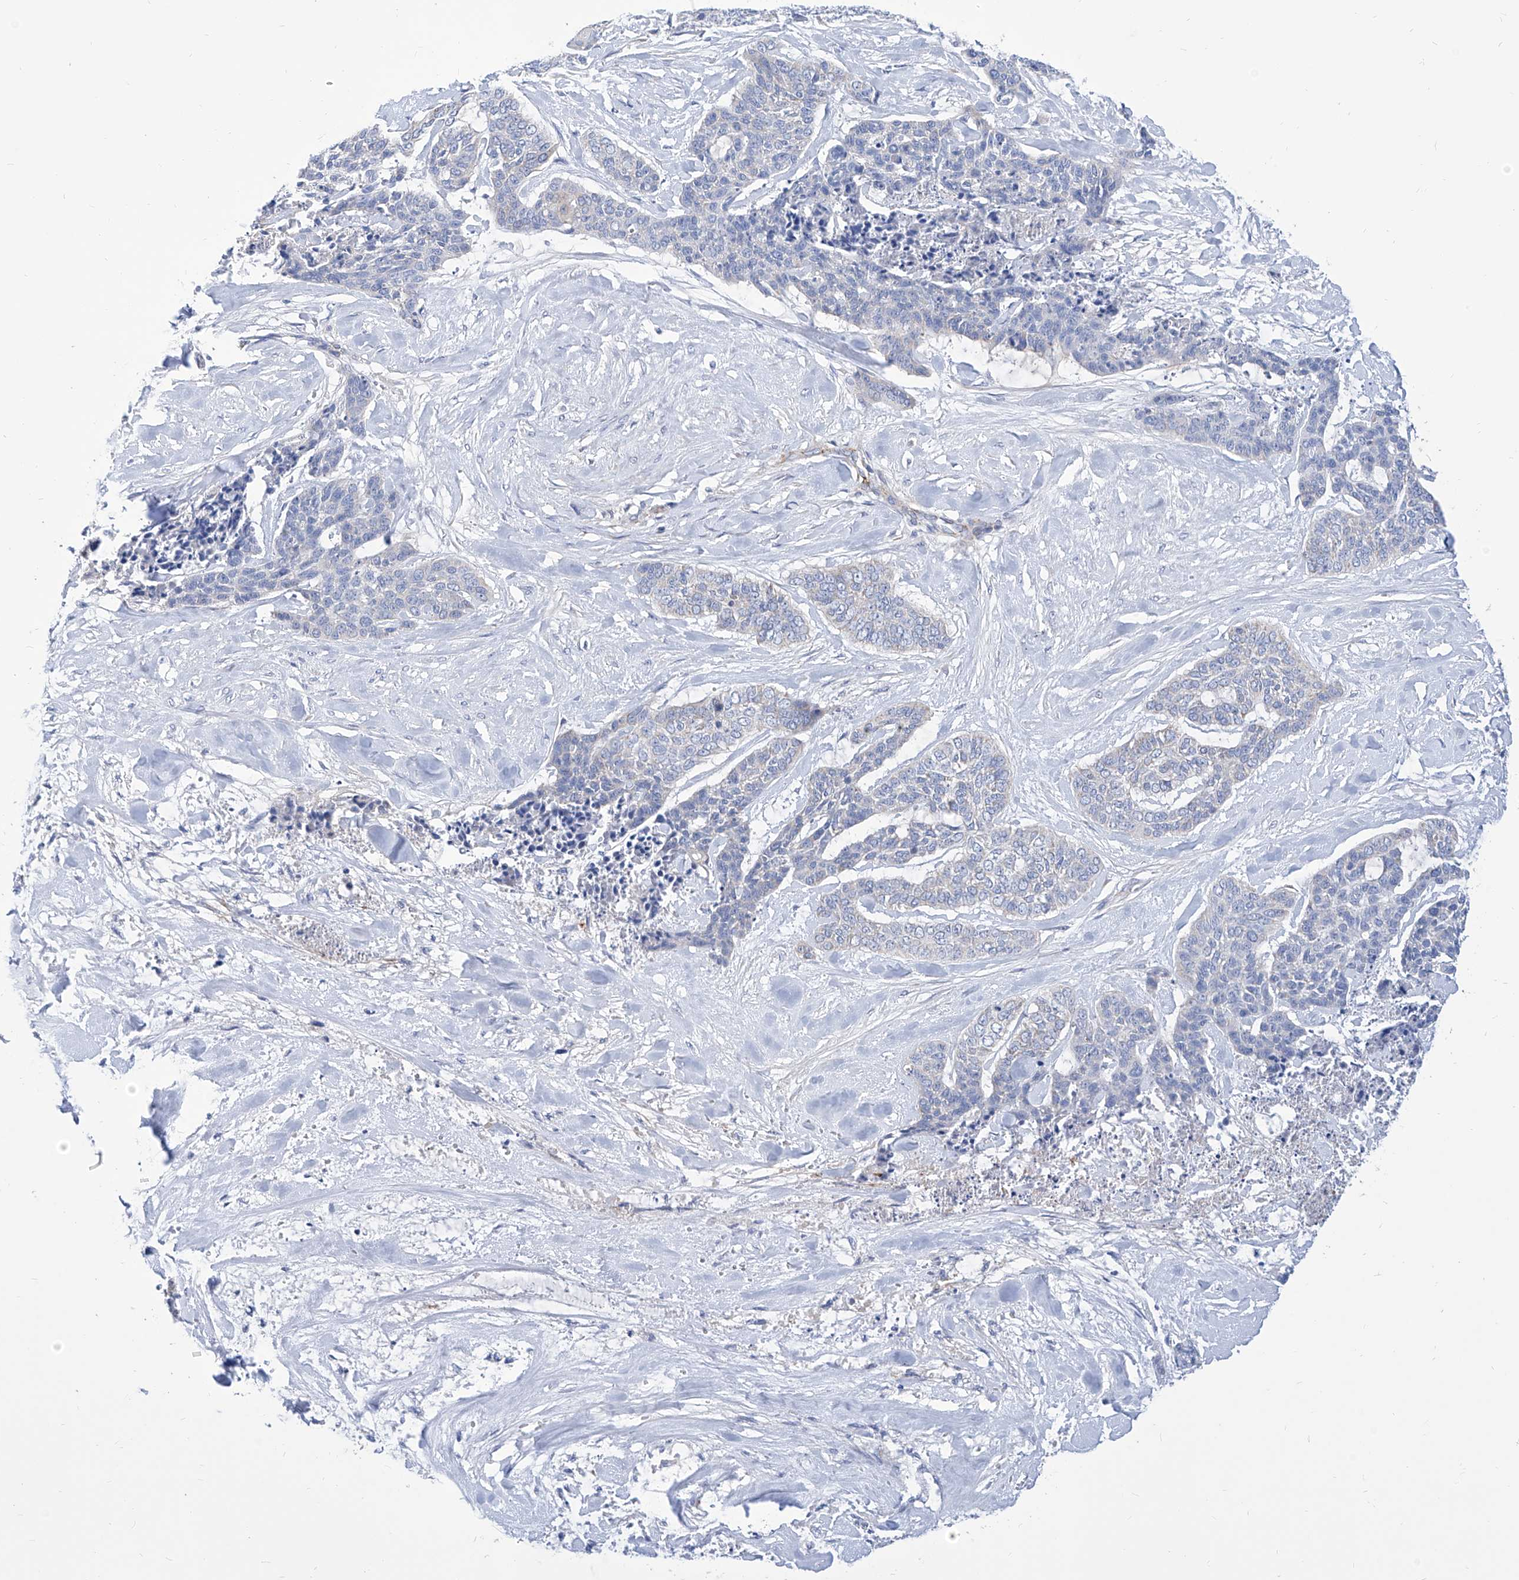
{"staining": {"intensity": "negative", "quantity": "none", "location": "none"}, "tissue": "skin cancer", "cell_type": "Tumor cells", "image_type": "cancer", "snomed": [{"axis": "morphology", "description": "Basal cell carcinoma"}, {"axis": "topography", "description": "Skin"}], "caption": "This photomicrograph is of skin basal cell carcinoma stained with immunohistochemistry to label a protein in brown with the nuclei are counter-stained blue. There is no expression in tumor cells.", "gene": "SRBD1", "patient": {"sex": "female", "age": 64}}